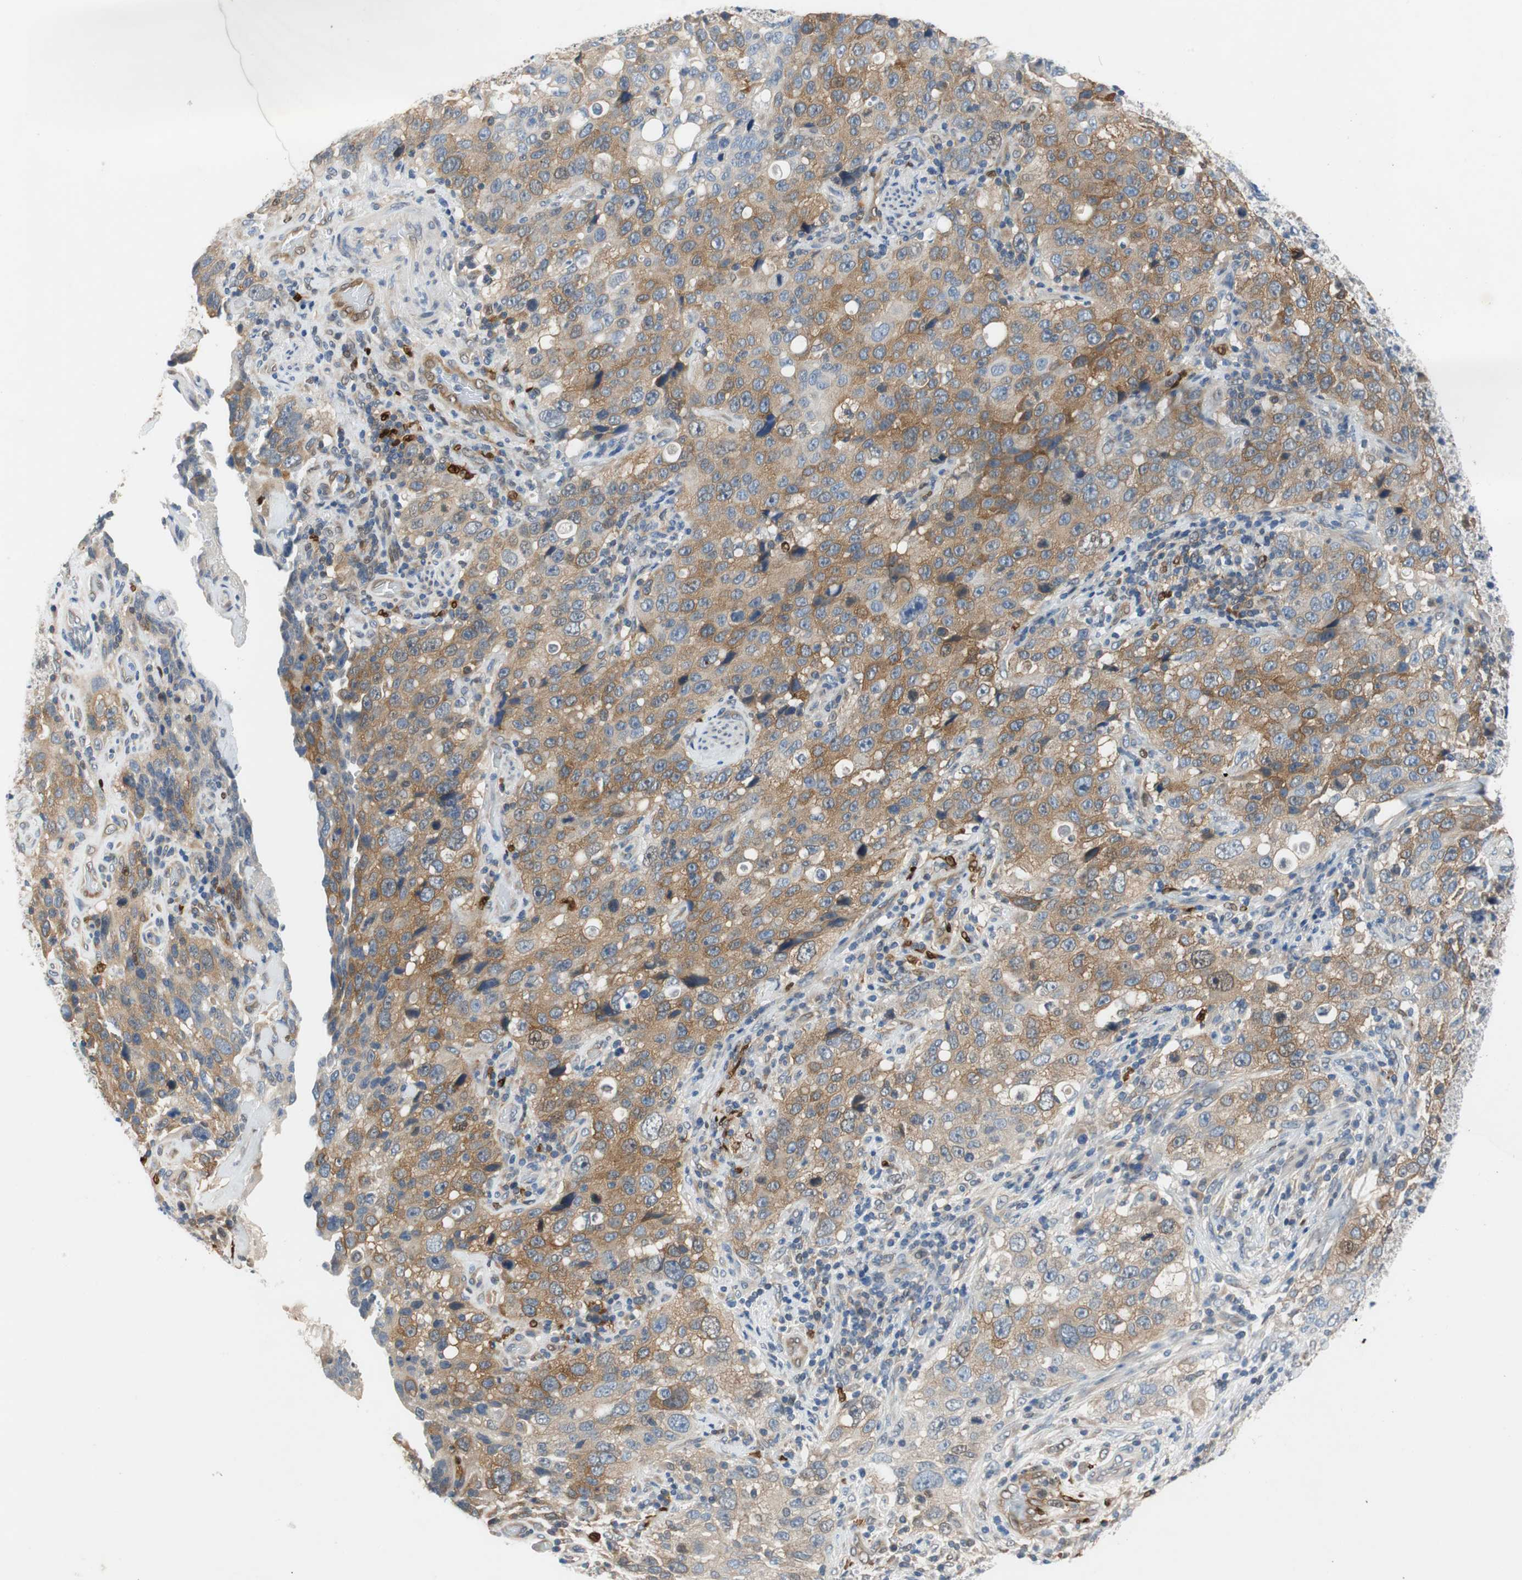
{"staining": {"intensity": "weak", "quantity": ">75%", "location": "cytoplasmic/membranous"}, "tissue": "stomach cancer", "cell_type": "Tumor cells", "image_type": "cancer", "snomed": [{"axis": "morphology", "description": "Normal tissue, NOS"}, {"axis": "morphology", "description": "Adenocarcinoma, NOS"}, {"axis": "topography", "description": "Stomach"}], "caption": "Immunohistochemistry (IHC) of human stomach cancer shows low levels of weak cytoplasmic/membranous expression in about >75% of tumor cells.", "gene": "RELB", "patient": {"sex": "male", "age": 48}}